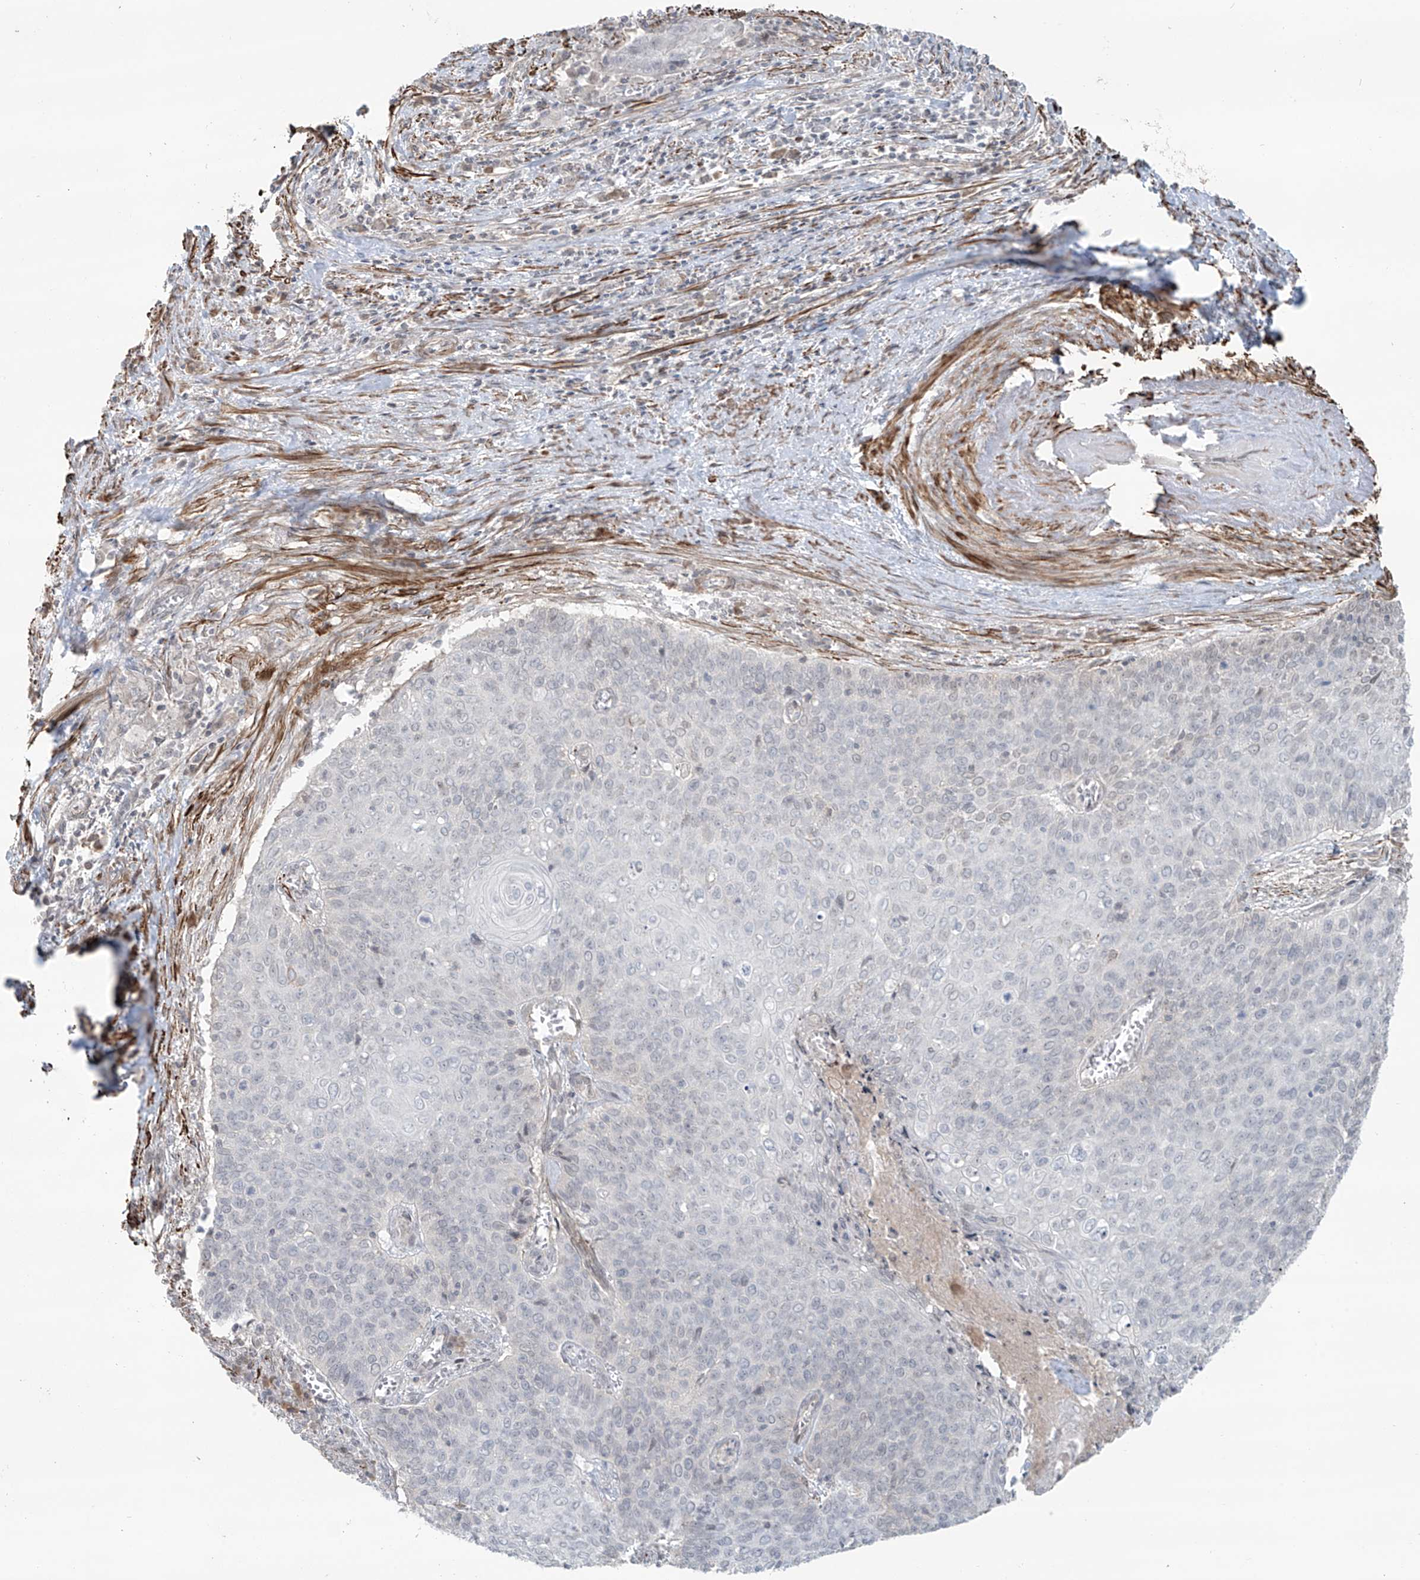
{"staining": {"intensity": "negative", "quantity": "none", "location": "none"}, "tissue": "cervical cancer", "cell_type": "Tumor cells", "image_type": "cancer", "snomed": [{"axis": "morphology", "description": "Squamous cell carcinoma, NOS"}, {"axis": "topography", "description": "Cervix"}], "caption": "Immunohistochemistry (IHC) of cervical cancer (squamous cell carcinoma) displays no positivity in tumor cells.", "gene": "RASGEF1A", "patient": {"sex": "female", "age": 39}}